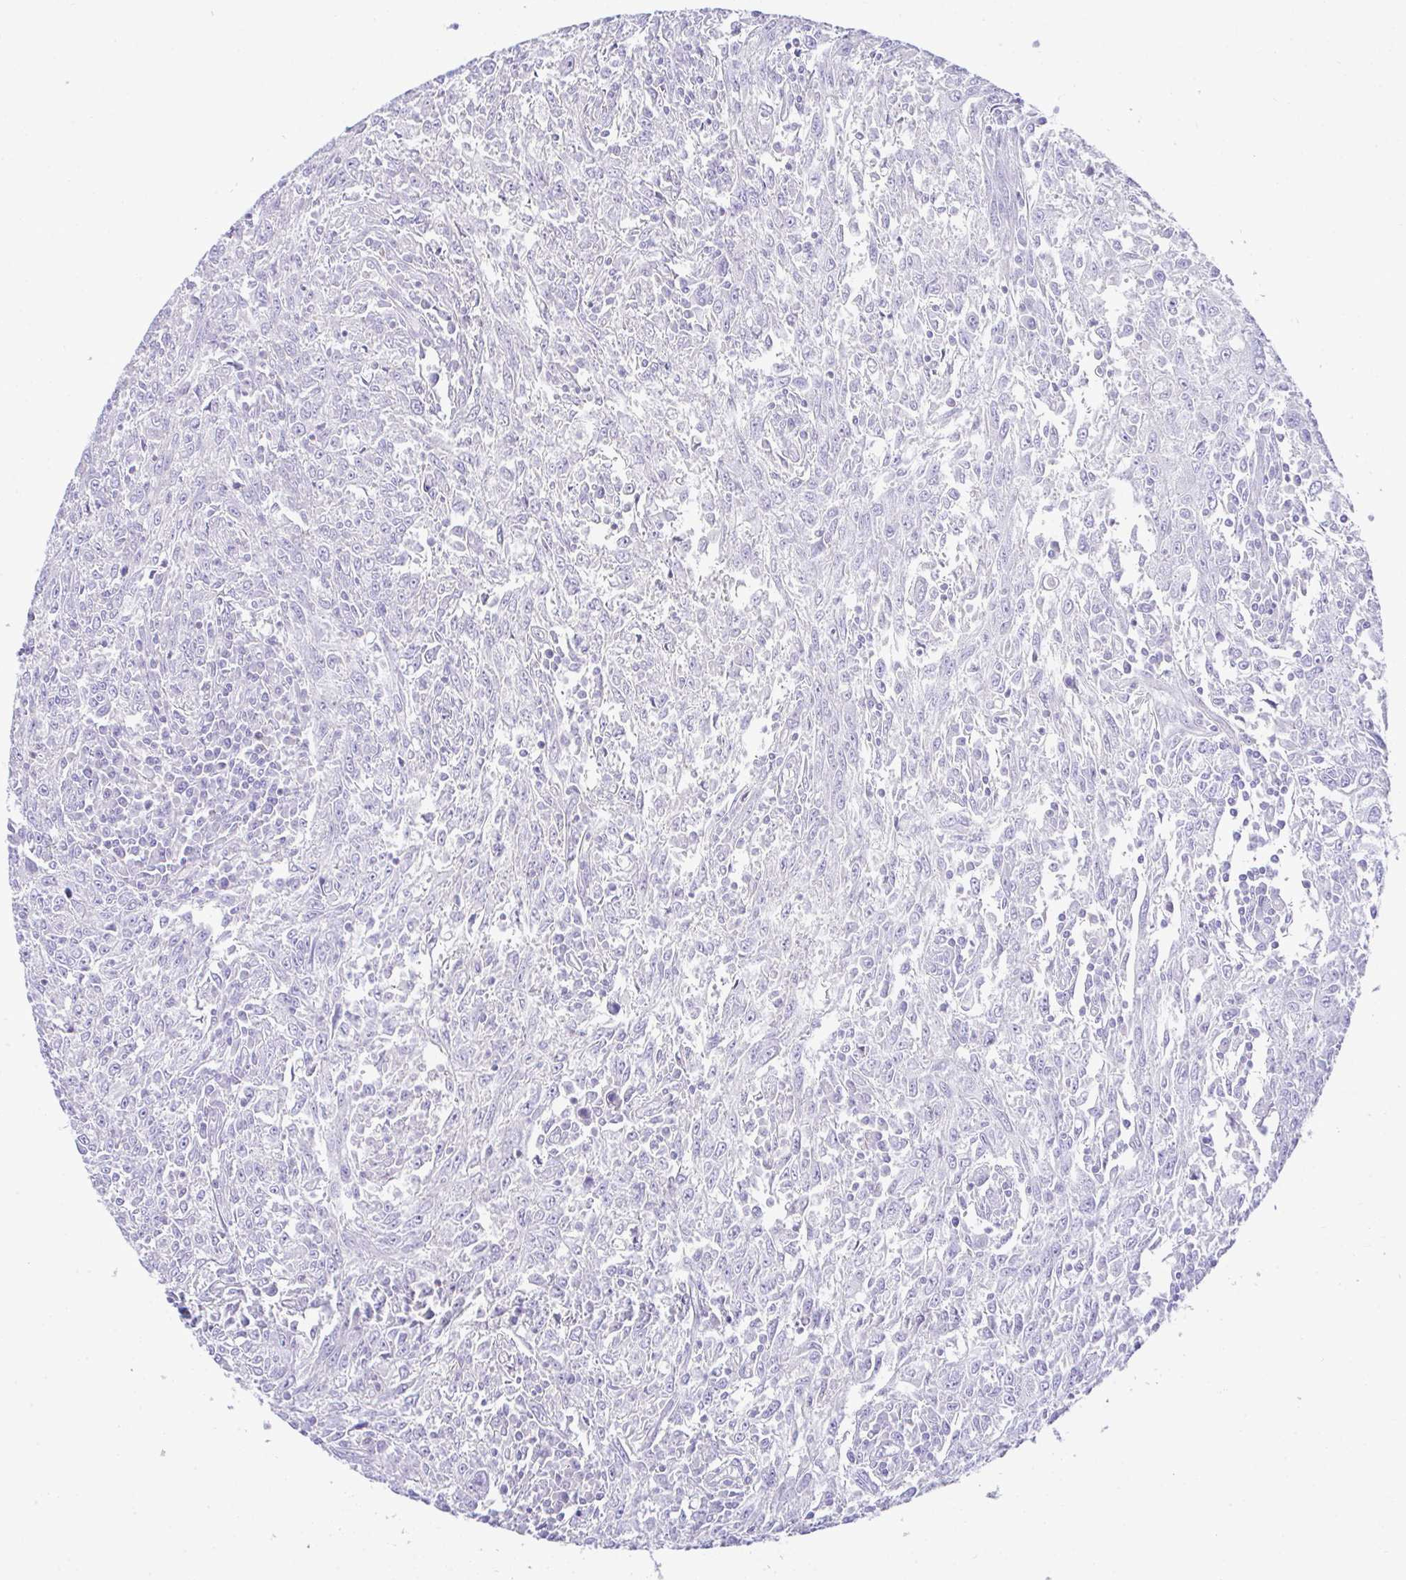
{"staining": {"intensity": "negative", "quantity": "none", "location": "none"}, "tissue": "breast cancer", "cell_type": "Tumor cells", "image_type": "cancer", "snomed": [{"axis": "morphology", "description": "Duct carcinoma"}, {"axis": "topography", "description": "Breast"}], "caption": "Breast cancer stained for a protein using immunohistochemistry (IHC) demonstrates no expression tumor cells.", "gene": "KMT2E", "patient": {"sex": "female", "age": 50}}